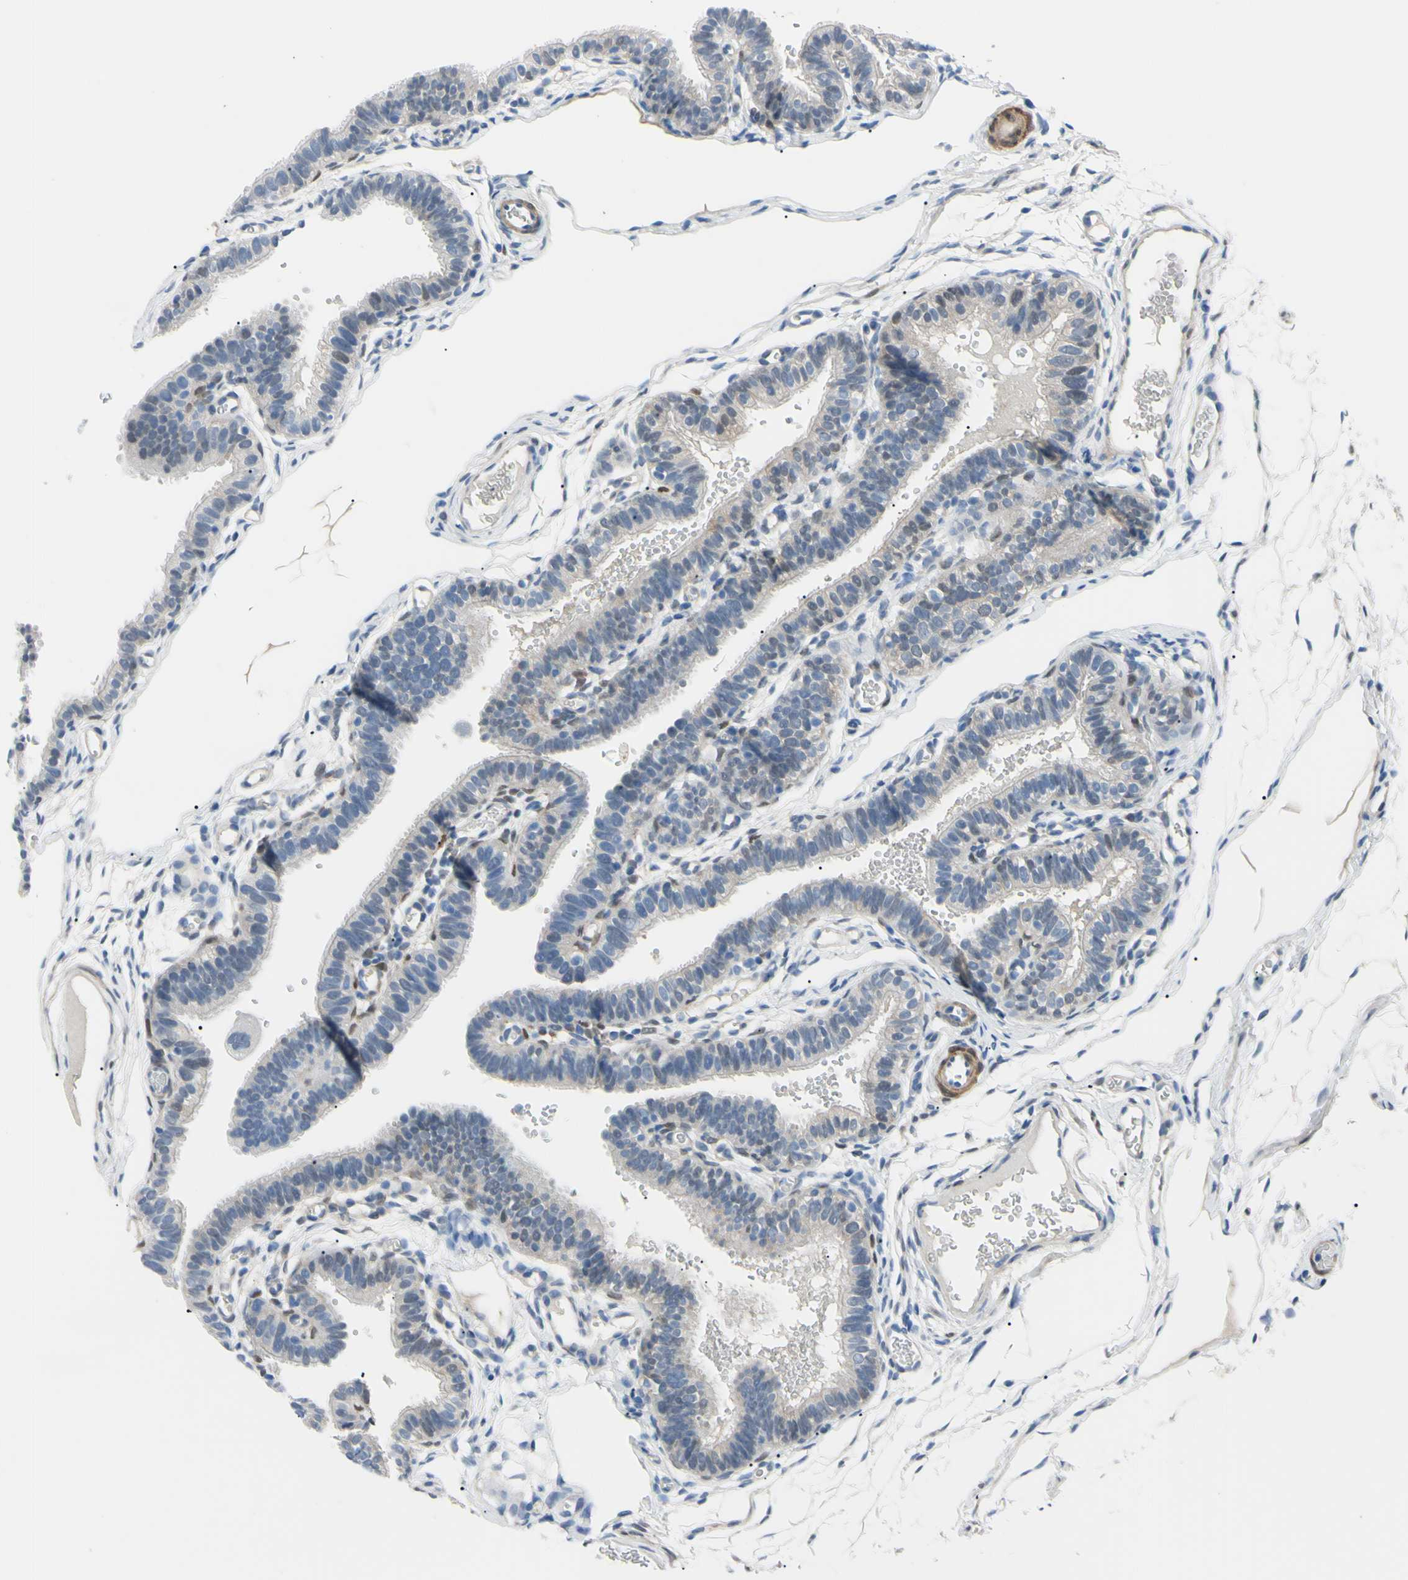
{"staining": {"intensity": "weak", "quantity": "25%-75%", "location": "cytoplasmic/membranous"}, "tissue": "fallopian tube", "cell_type": "Glandular cells", "image_type": "normal", "snomed": [{"axis": "morphology", "description": "Normal tissue, NOS"}, {"axis": "topography", "description": "Fallopian tube"}, {"axis": "topography", "description": "Placenta"}], "caption": "An immunohistochemistry (IHC) micrograph of unremarkable tissue is shown. Protein staining in brown highlights weak cytoplasmic/membranous positivity in fallopian tube within glandular cells.", "gene": "NOL3", "patient": {"sex": "female", "age": 34}}